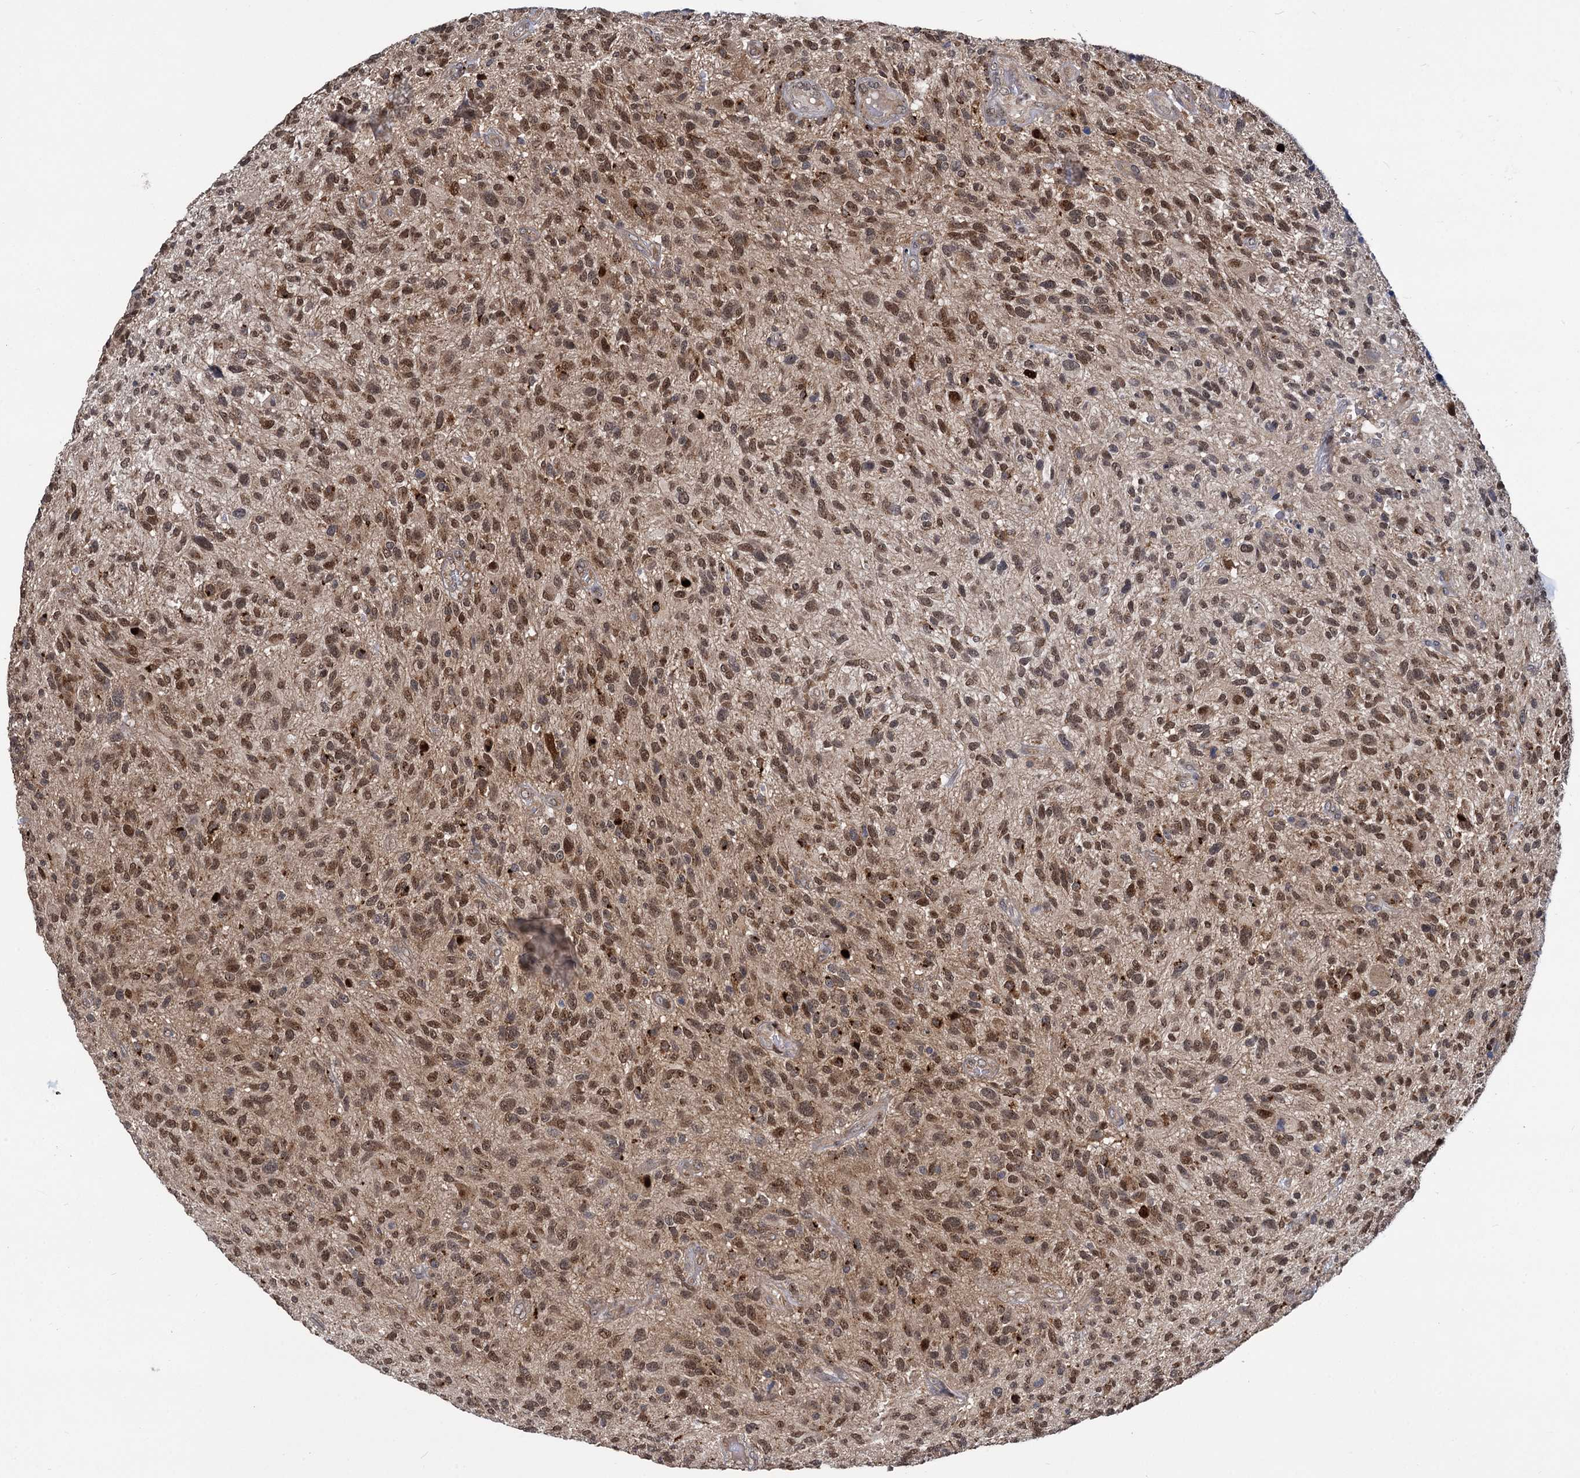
{"staining": {"intensity": "moderate", "quantity": ">75%", "location": "nuclear"}, "tissue": "glioma", "cell_type": "Tumor cells", "image_type": "cancer", "snomed": [{"axis": "morphology", "description": "Glioma, malignant, High grade"}, {"axis": "topography", "description": "Brain"}], "caption": "Protein analysis of malignant glioma (high-grade) tissue exhibits moderate nuclear staining in about >75% of tumor cells.", "gene": "GAL3ST4", "patient": {"sex": "male", "age": 47}}